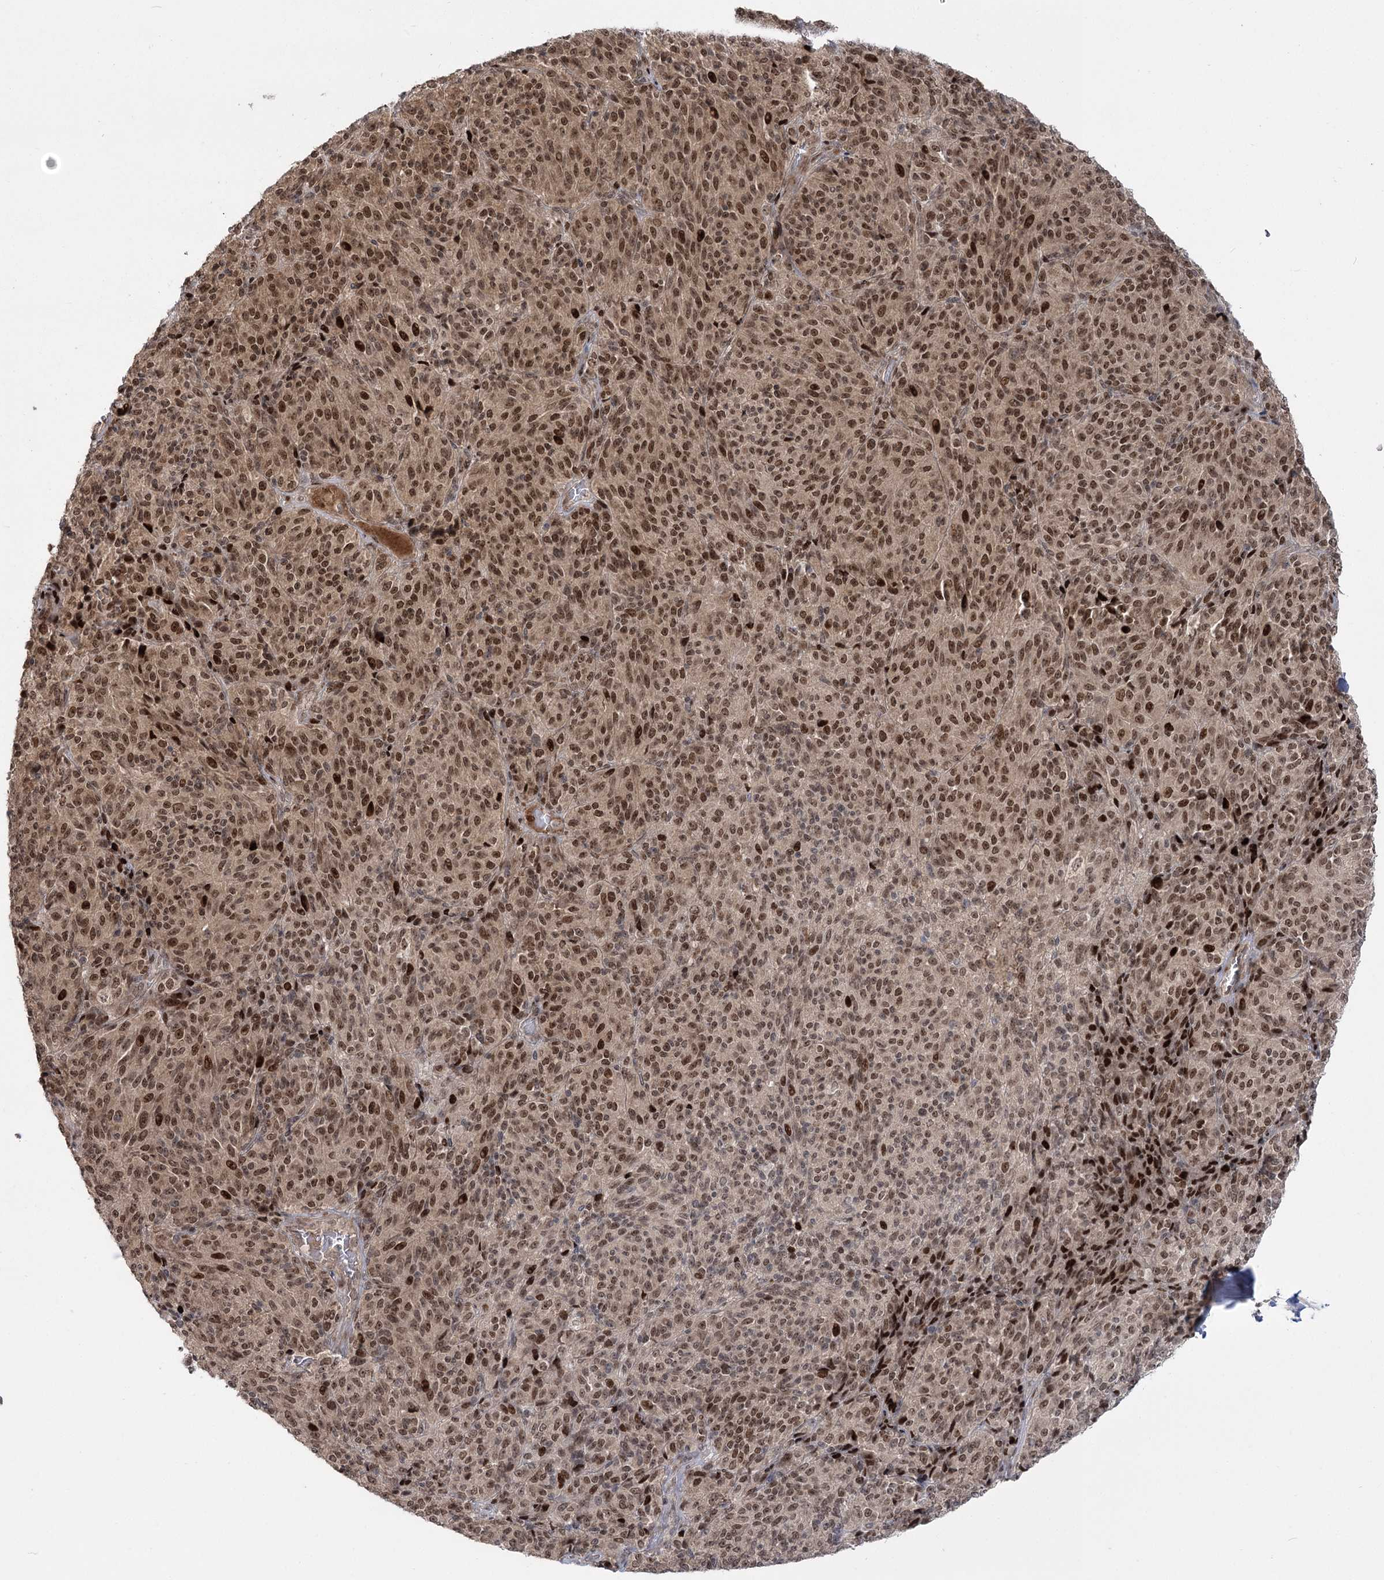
{"staining": {"intensity": "moderate", "quantity": ">75%", "location": "nuclear"}, "tissue": "melanoma", "cell_type": "Tumor cells", "image_type": "cancer", "snomed": [{"axis": "morphology", "description": "Malignant melanoma, Metastatic site"}, {"axis": "topography", "description": "Brain"}], "caption": "Melanoma stained with DAB immunohistochemistry reveals medium levels of moderate nuclear staining in approximately >75% of tumor cells.", "gene": "HELQ", "patient": {"sex": "female", "age": 56}}